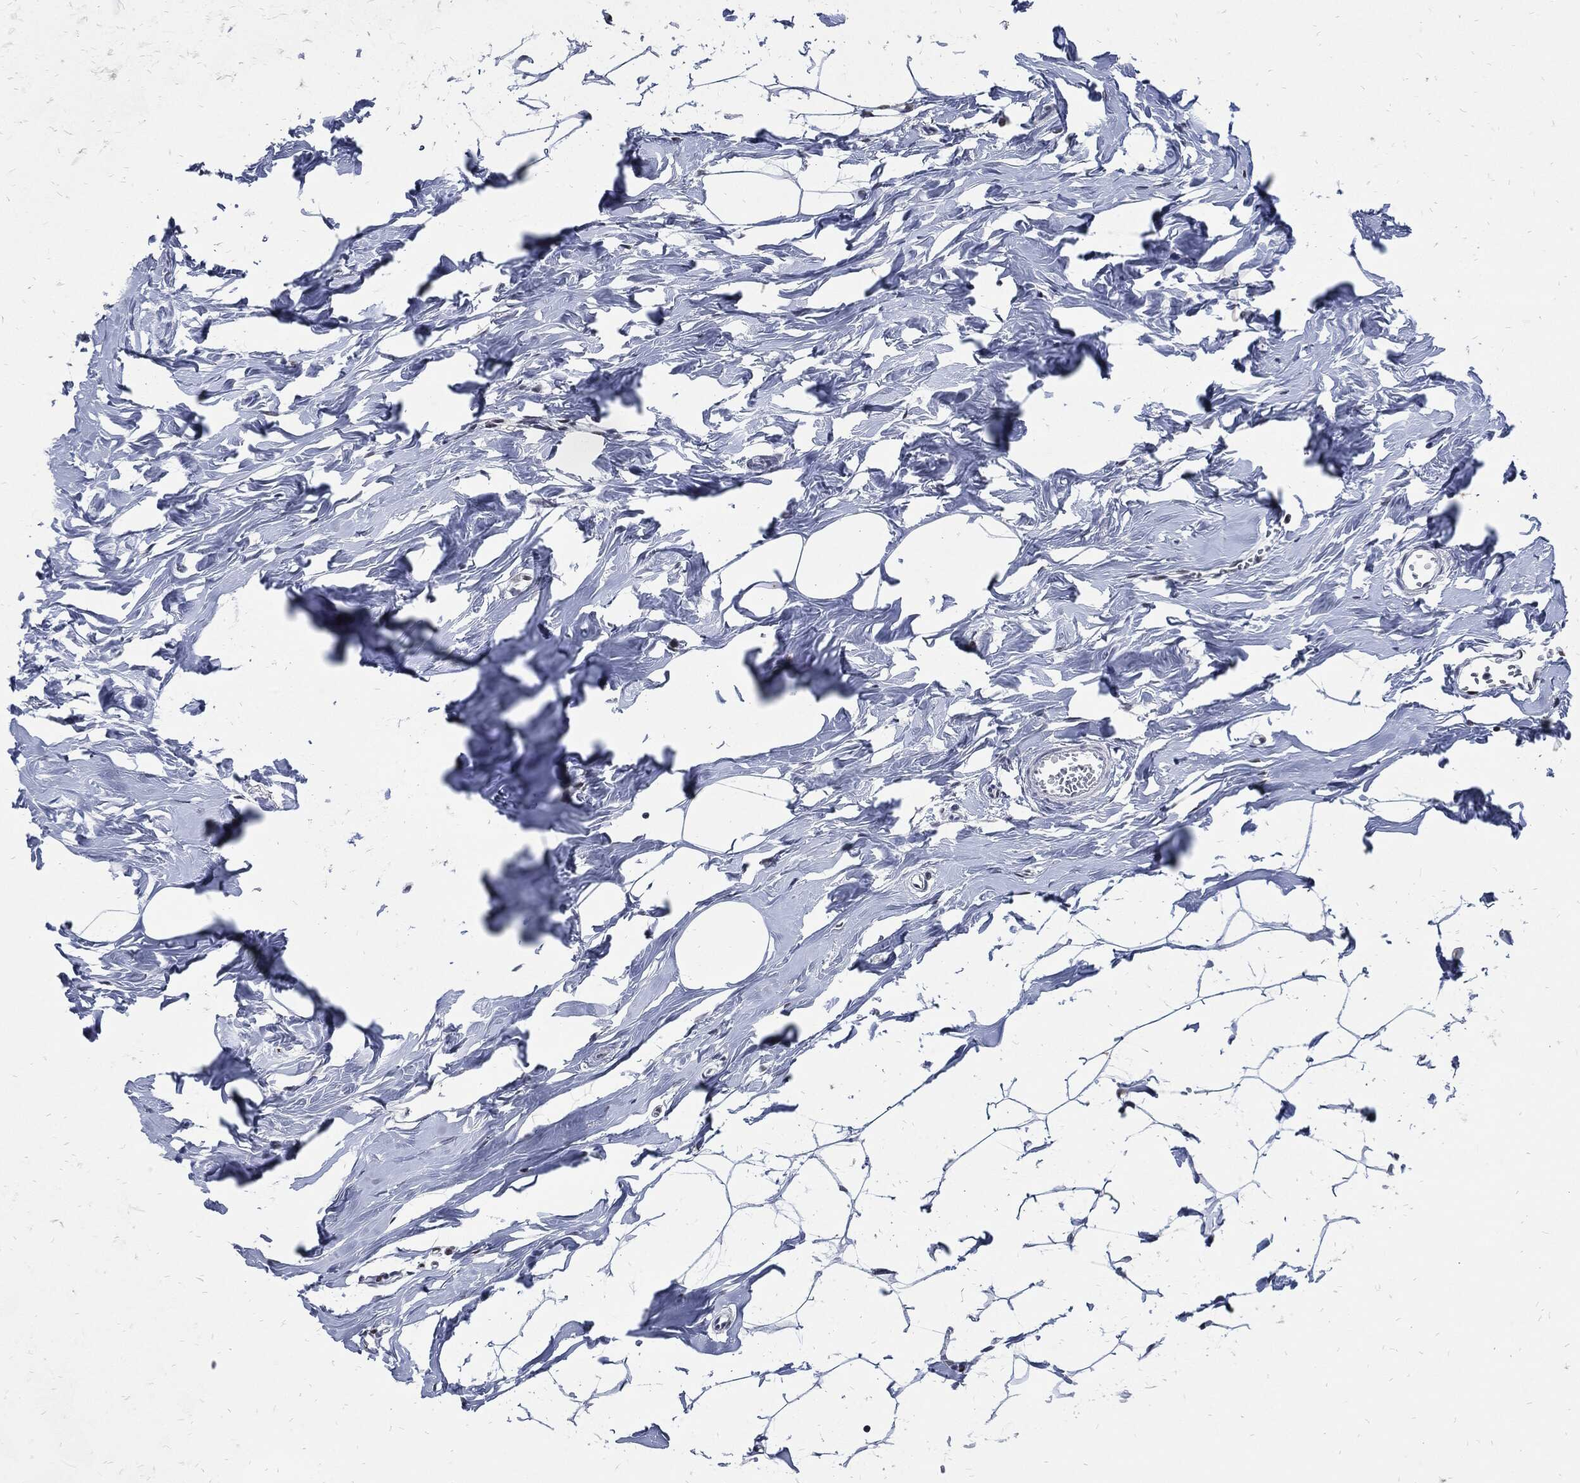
{"staining": {"intensity": "negative", "quantity": "none", "location": "none"}, "tissue": "breast", "cell_type": "Adipocytes", "image_type": "normal", "snomed": [{"axis": "morphology", "description": "Normal tissue, NOS"}, {"axis": "morphology", "description": "Lobular carcinoma, in situ"}, {"axis": "topography", "description": "Breast"}], "caption": "This is a image of IHC staining of normal breast, which shows no expression in adipocytes.", "gene": "NBN", "patient": {"sex": "female", "age": 35}}